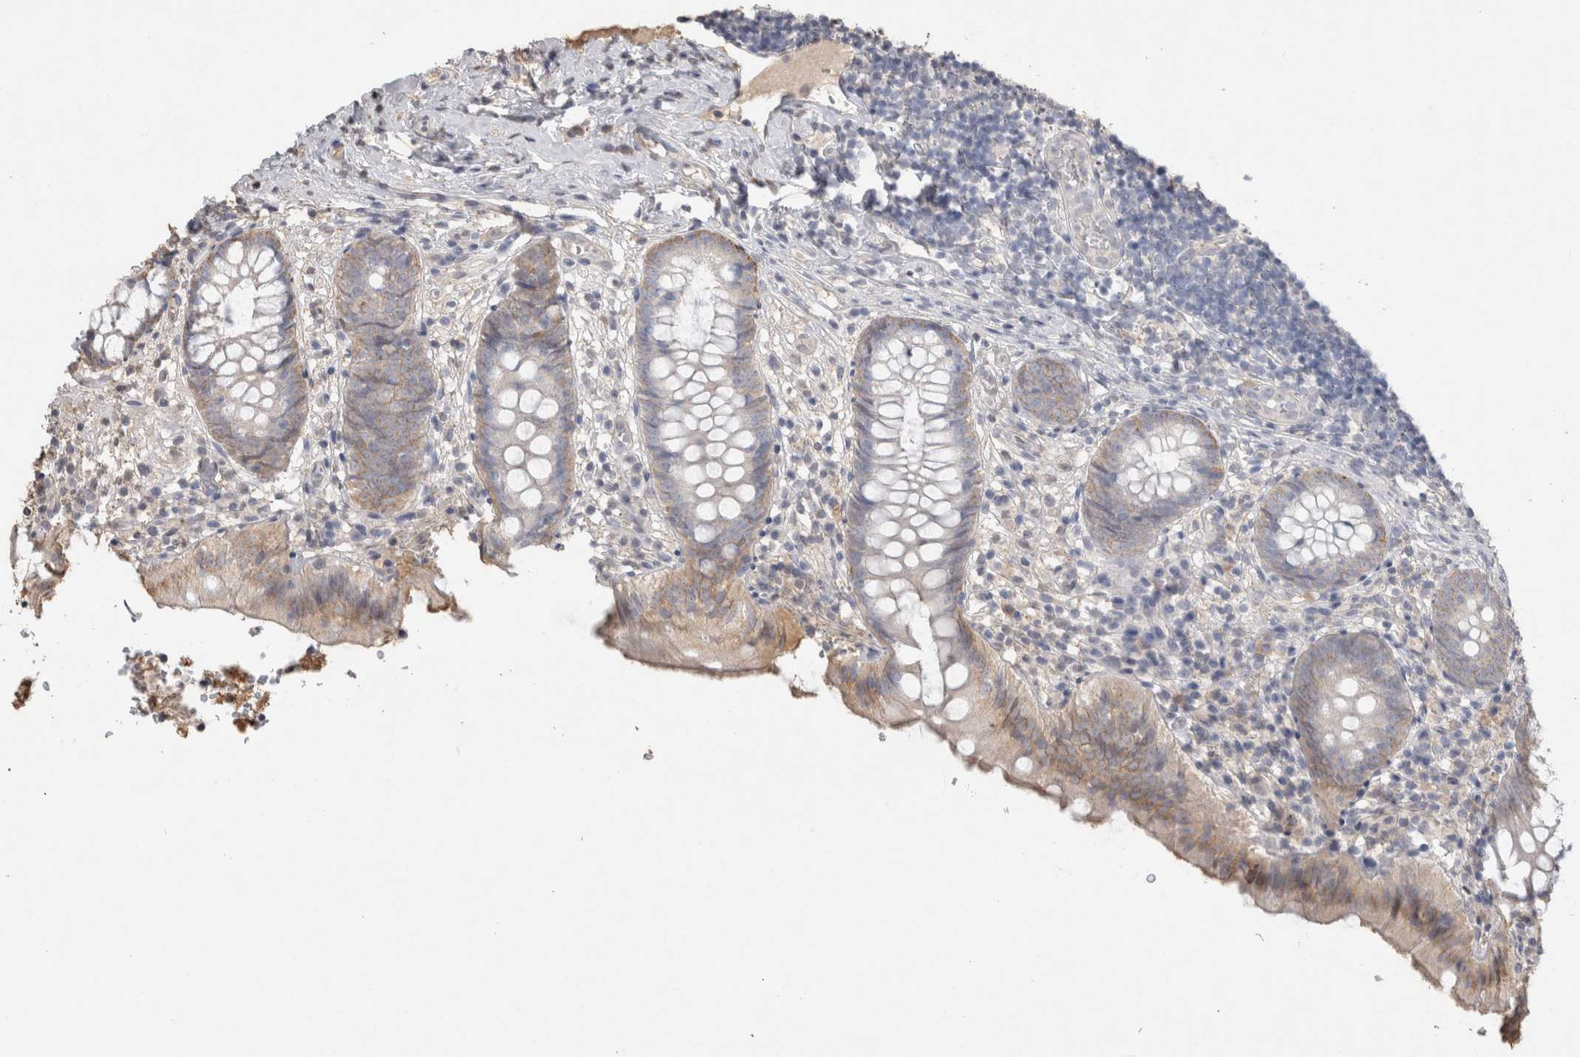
{"staining": {"intensity": "weak", "quantity": ">75%", "location": "cytoplasmic/membranous"}, "tissue": "appendix", "cell_type": "Glandular cells", "image_type": "normal", "snomed": [{"axis": "morphology", "description": "Normal tissue, NOS"}, {"axis": "topography", "description": "Appendix"}], "caption": "Unremarkable appendix shows weak cytoplasmic/membranous positivity in approximately >75% of glandular cells.", "gene": "NAALADL2", "patient": {"sex": "male", "age": 8}}